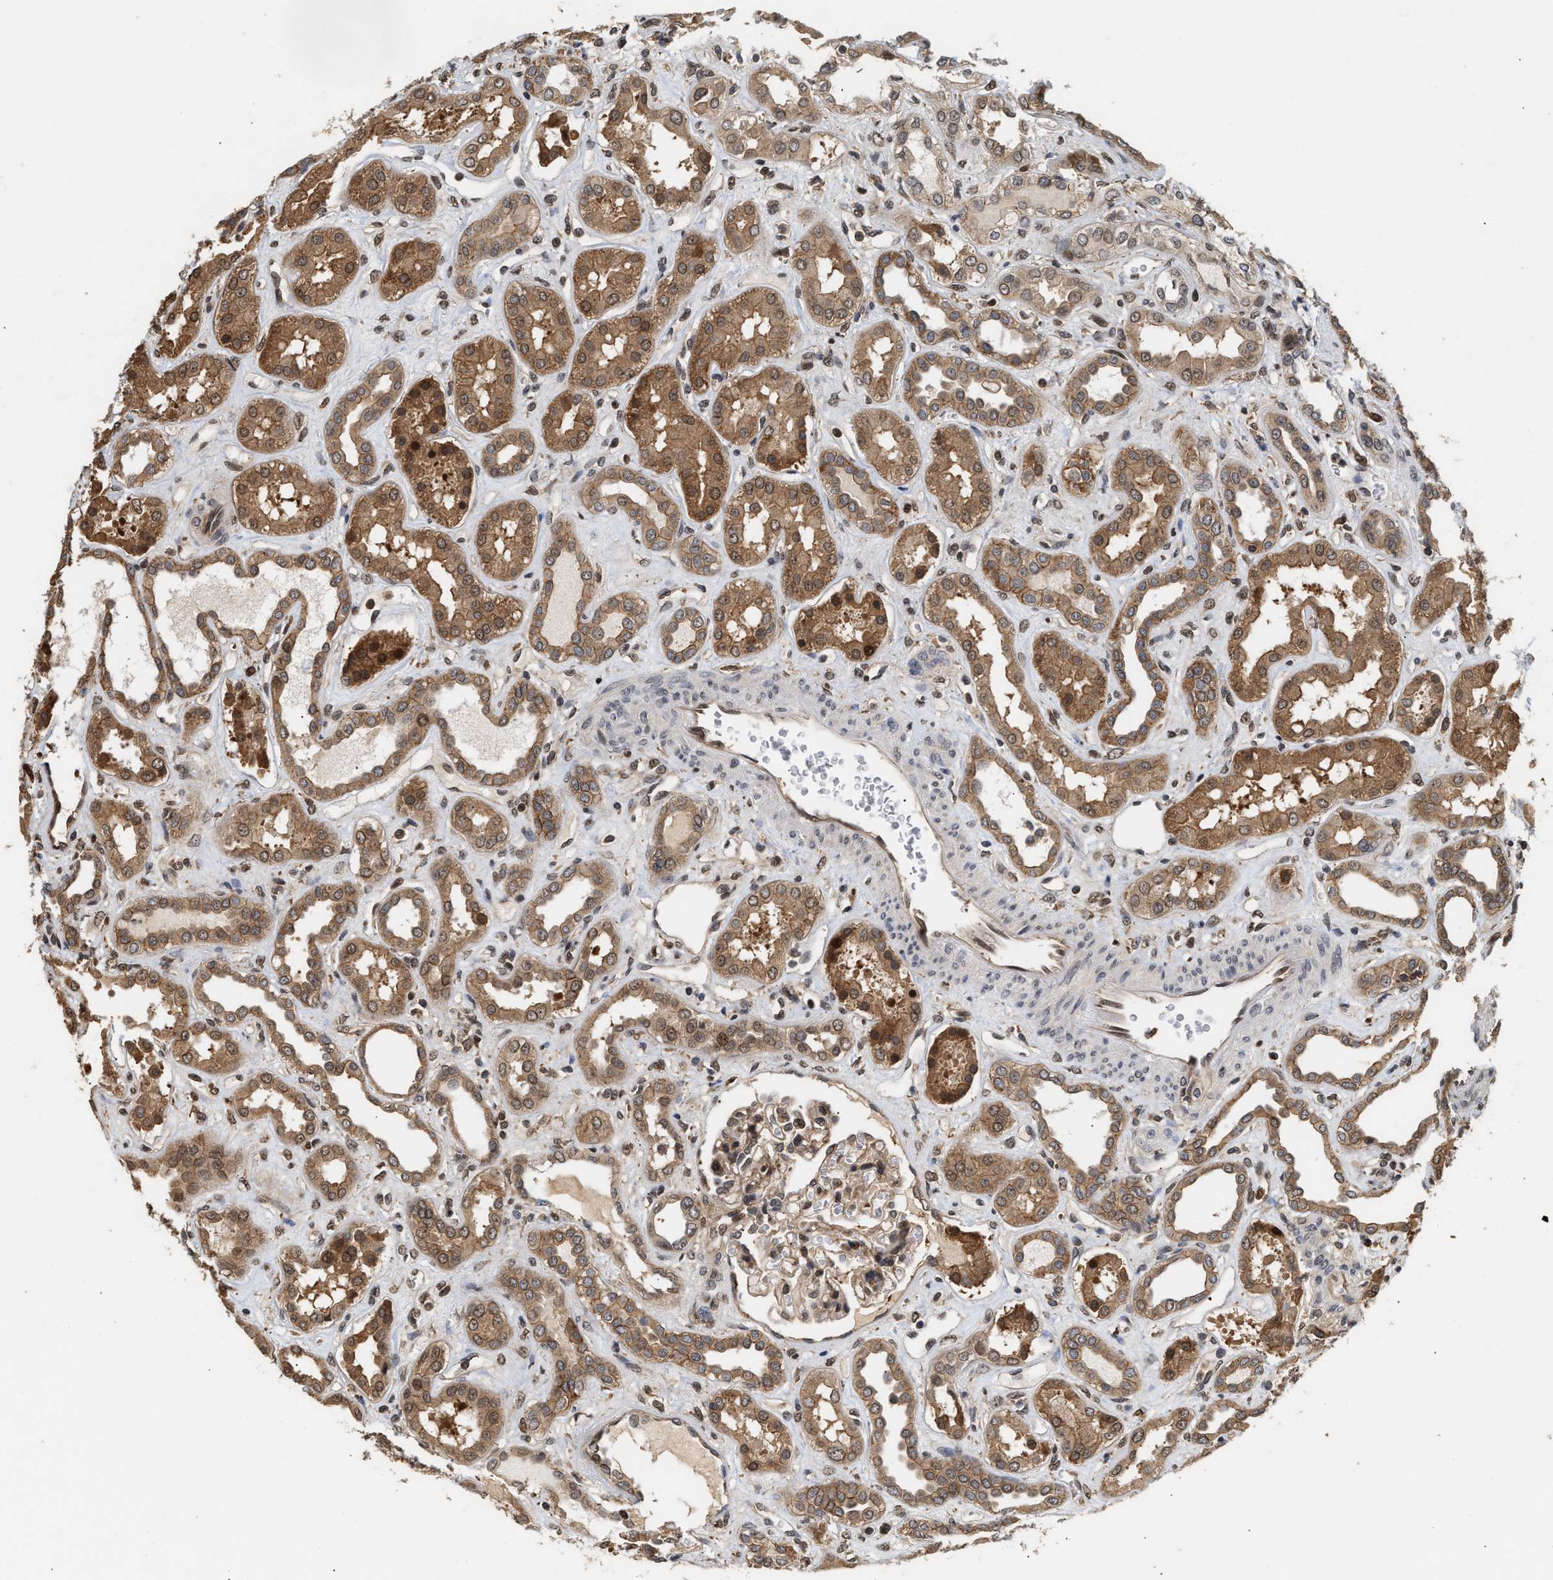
{"staining": {"intensity": "weak", "quantity": "25%-75%", "location": "cytoplasmic/membranous,nuclear"}, "tissue": "kidney", "cell_type": "Cells in glomeruli", "image_type": "normal", "snomed": [{"axis": "morphology", "description": "Normal tissue, NOS"}, {"axis": "topography", "description": "Kidney"}], "caption": "Cells in glomeruli exhibit weak cytoplasmic/membranous,nuclear positivity in about 25%-75% of cells in benign kidney.", "gene": "ABHD5", "patient": {"sex": "male", "age": 59}}